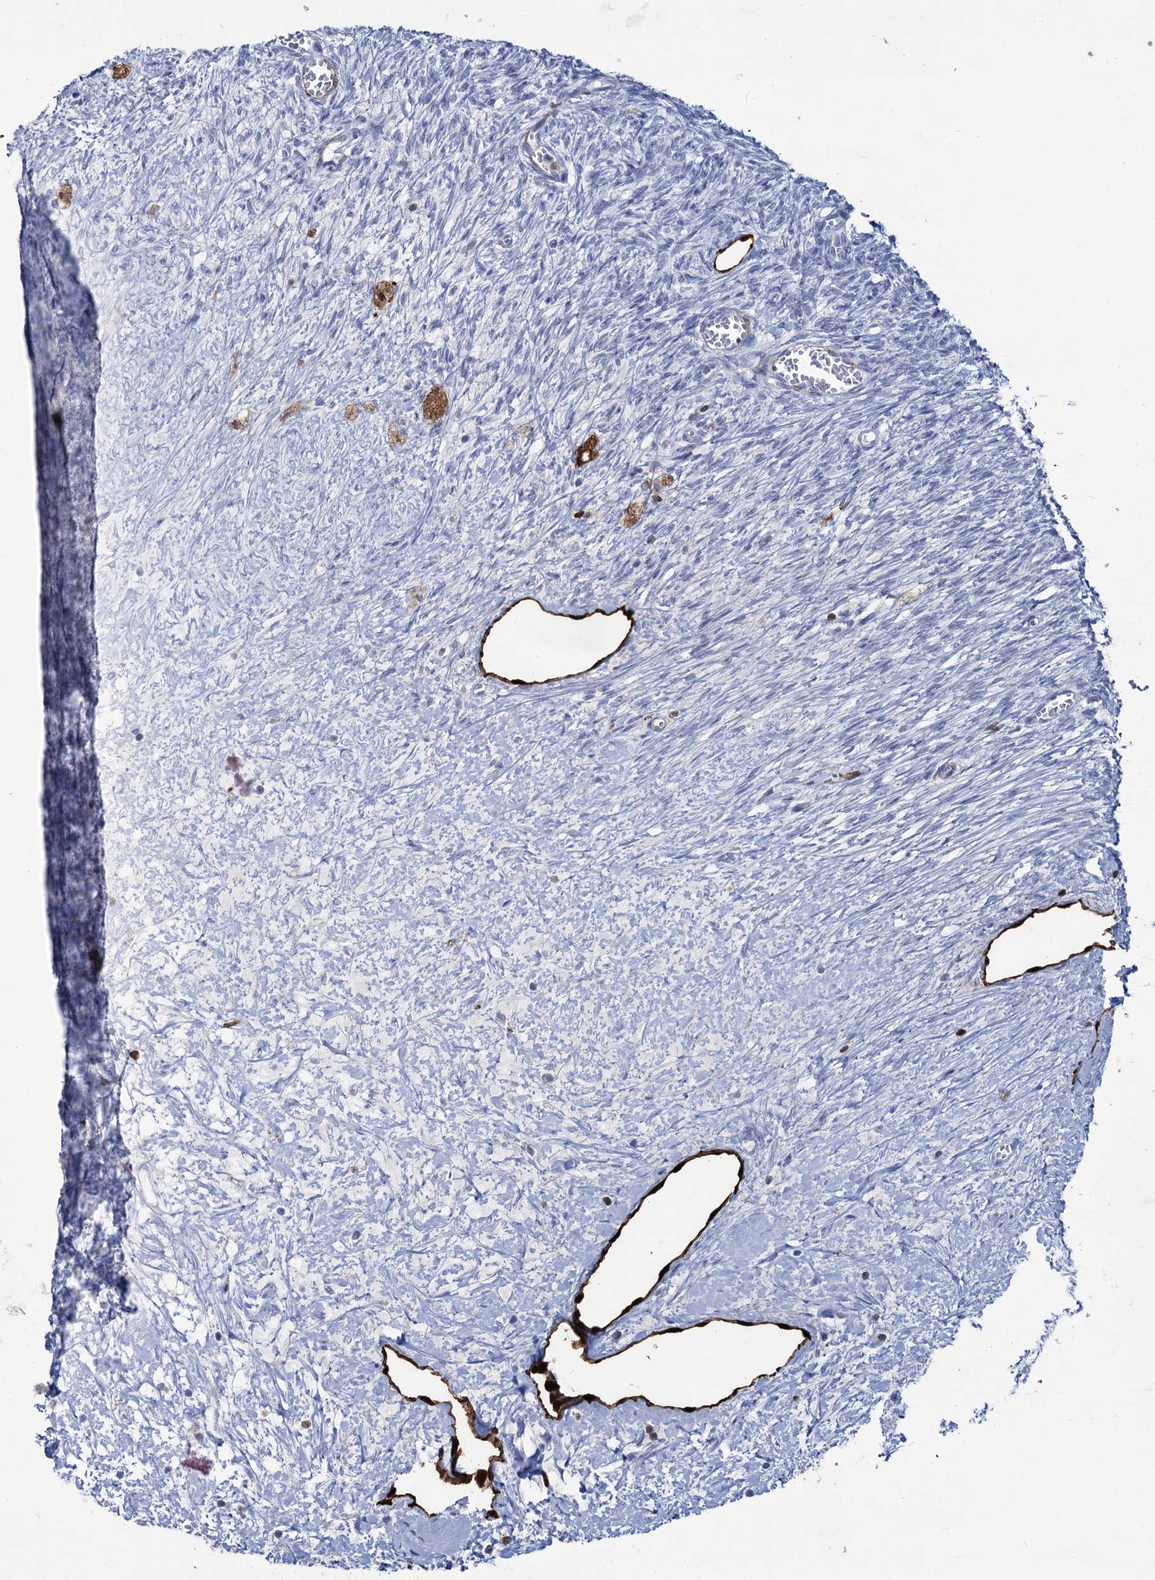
{"staining": {"intensity": "negative", "quantity": "none", "location": "none"}, "tissue": "ovary", "cell_type": "Ovarian stroma cells", "image_type": "normal", "snomed": [{"axis": "morphology", "description": "Normal tissue, NOS"}, {"axis": "topography", "description": "Ovary"}], "caption": "Protein analysis of unremarkable ovary exhibits no significant positivity in ovarian stroma cells. (DAB immunohistochemistry (IHC) visualized using brightfield microscopy, high magnification).", "gene": "FABP5", "patient": {"sex": "female", "age": 44}}